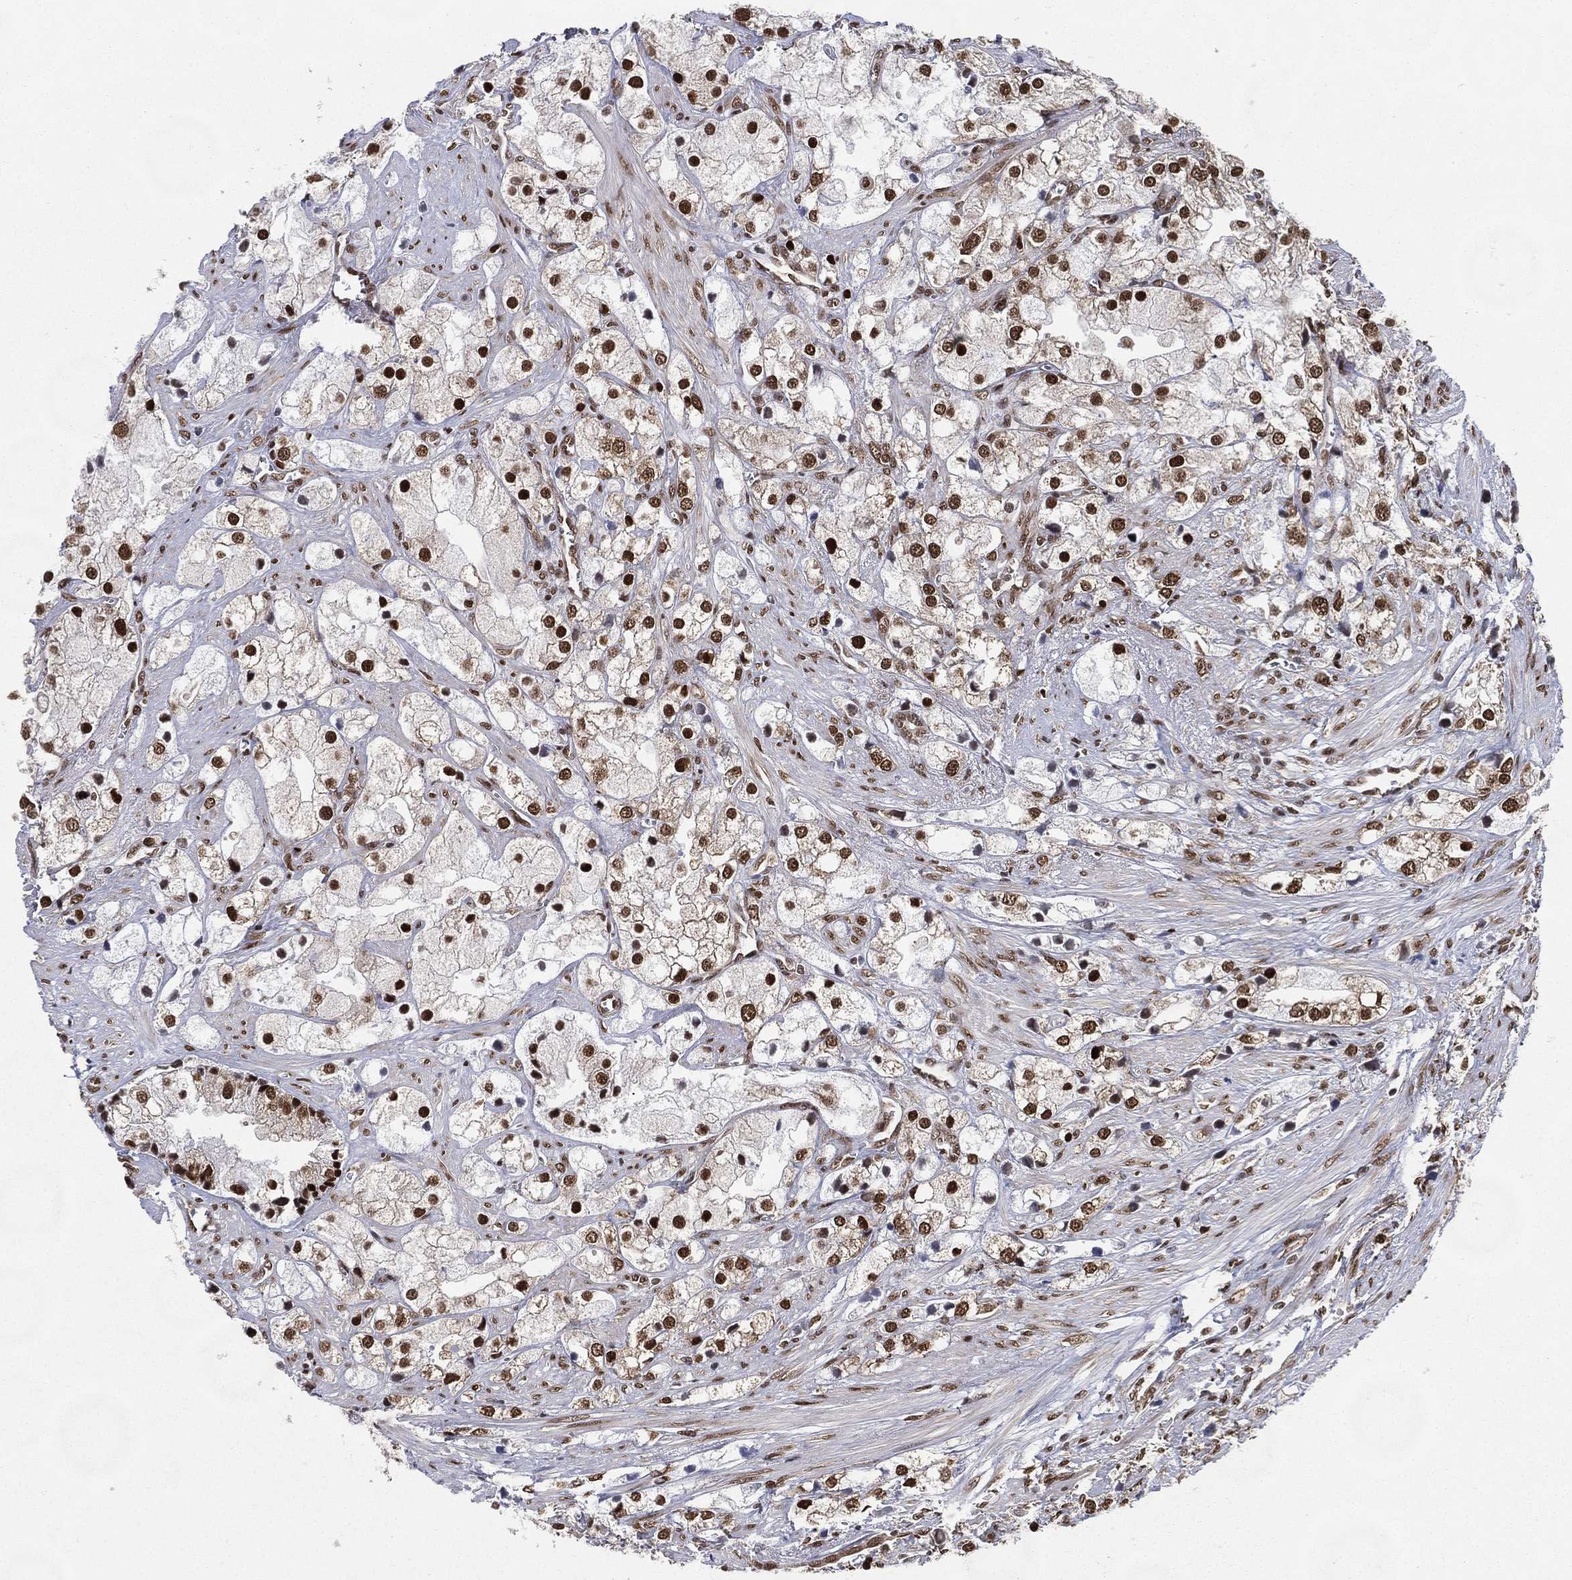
{"staining": {"intensity": "strong", "quantity": ">75%", "location": "nuclear"}, "tissue": "prostate cancer", "cell_type": "Tumor cells", "image_type": "cancer", "snomed": [{"axis": "morphology", "description": "Adenocarcinoma, NOS"}, {"axis": "topography", "description": "Prostate and seminal vesicle, NOS"}, {"axis": "topography", "description": "Prostate"}], "caption": "Immunohistochemistry staining of adenocarcinoma (prostate), which exhibits high levels of strong nuclear positivity in approximately >75% of tumor cells indicating strong nuclear protein positivity. The staining was performed using DAB (3,3'-diaminobenzidine) (brown) for protein detection and nuclei were counterstained in hematoxylin (blue).", "gene": "FUBP3", "patient": {"sex": "male", "age": 79}}